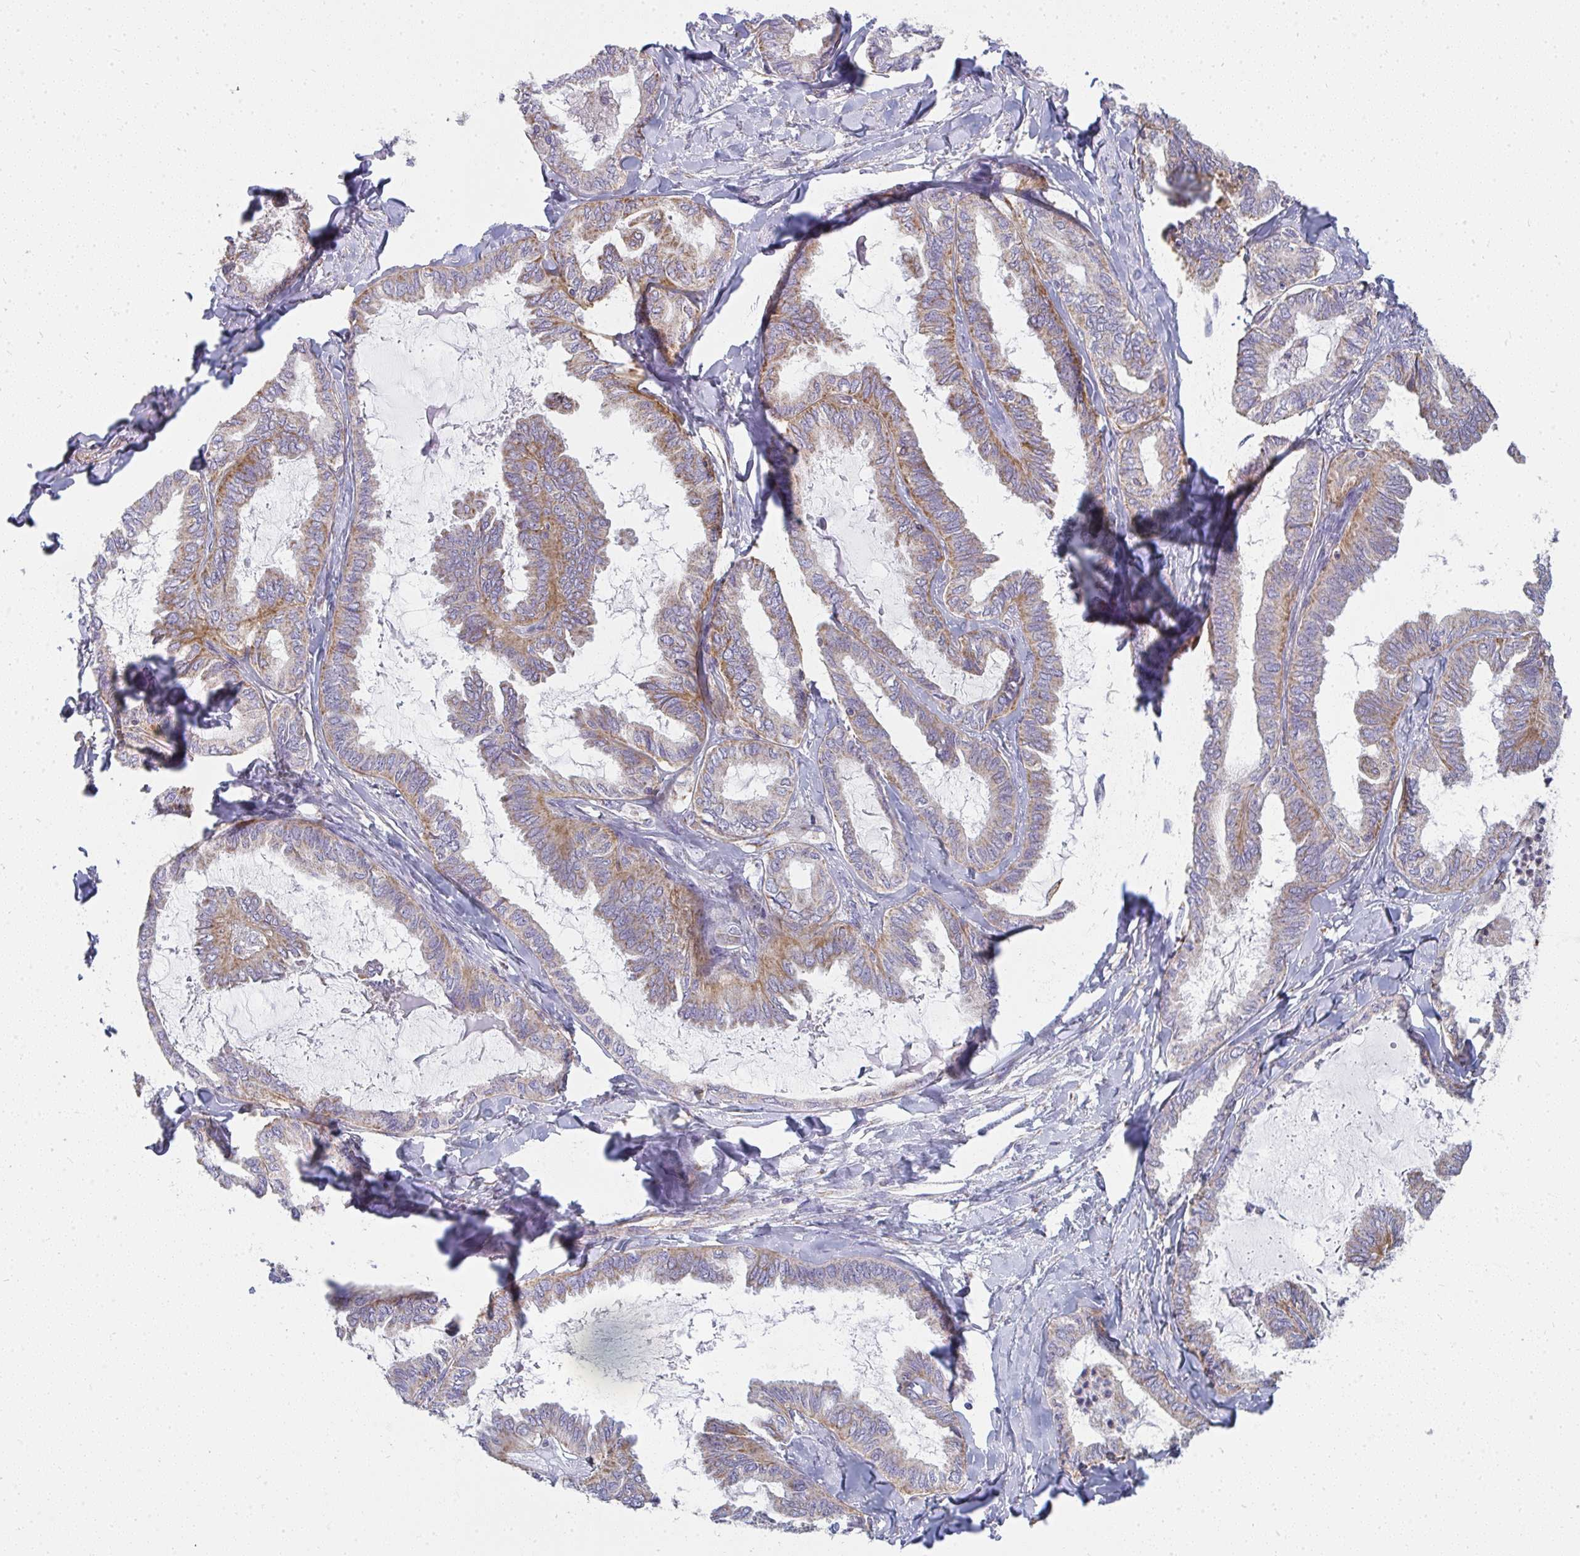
{"staining": {"intensity": "weak", "quantity": "25%-75%", "location": "cytoplasmic/membranous"}, "tissue": "ovarian cancer", "cell_type": "Tumor cells", "image_type": "cancer", "snomed": [{"axis": "morphology", "description": "Carcinoma, endometroid"}, {"axis": "topography", "description": "Ovary"}], "caption": "Protein staining of ovarian cancer tissue displays weak cytoplasmic/membranous positivity in approximately 25%-75% of tumor cells. (Brightfield microscopy of DAB IHC at high magnification).", "gene": "FAHD1", "patient": {"sex": "female", "age": 70}}